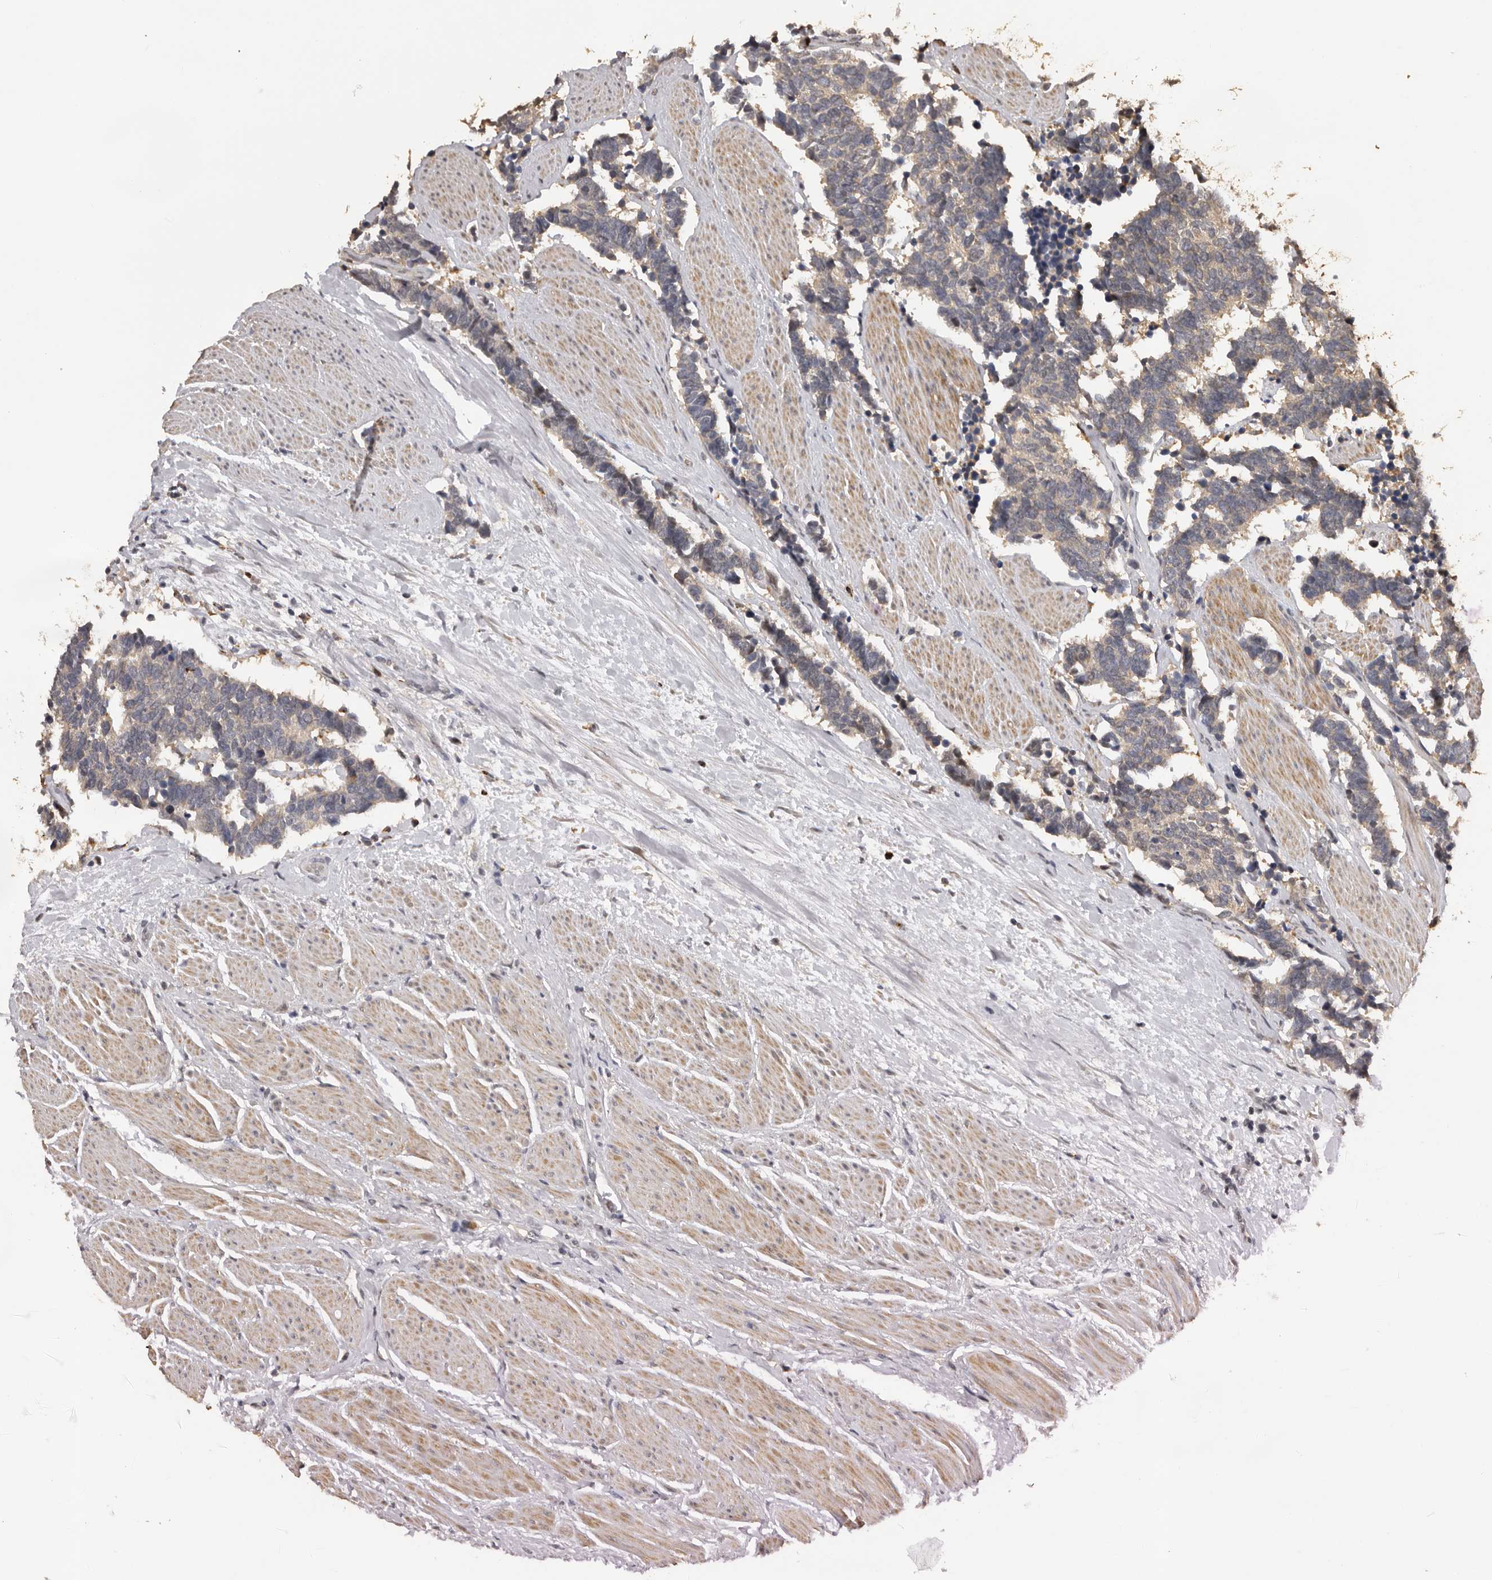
{"staining": {"intensity": "weak", "quantity": "<25%", "location": "cytoplasmic/membranous"}, "tissue": "carcinoid", "cell_type": "Tumor cells", "image_type": "cancer", "snomed": [{"axis": "morphology", "description": "Carcinoma, NOS"}, {"axis": "morphology", "description": "Carcinoid, malignant, NOS"}, {"axis": "topography", "description": "Urinary bladder"}], "caption": "Tumor cells are negative for brown protein staining in carcinoid. Nuclei are stained in blue.", "gene": "KIF2B", "patient": {"sex": "male", "age": 57}}